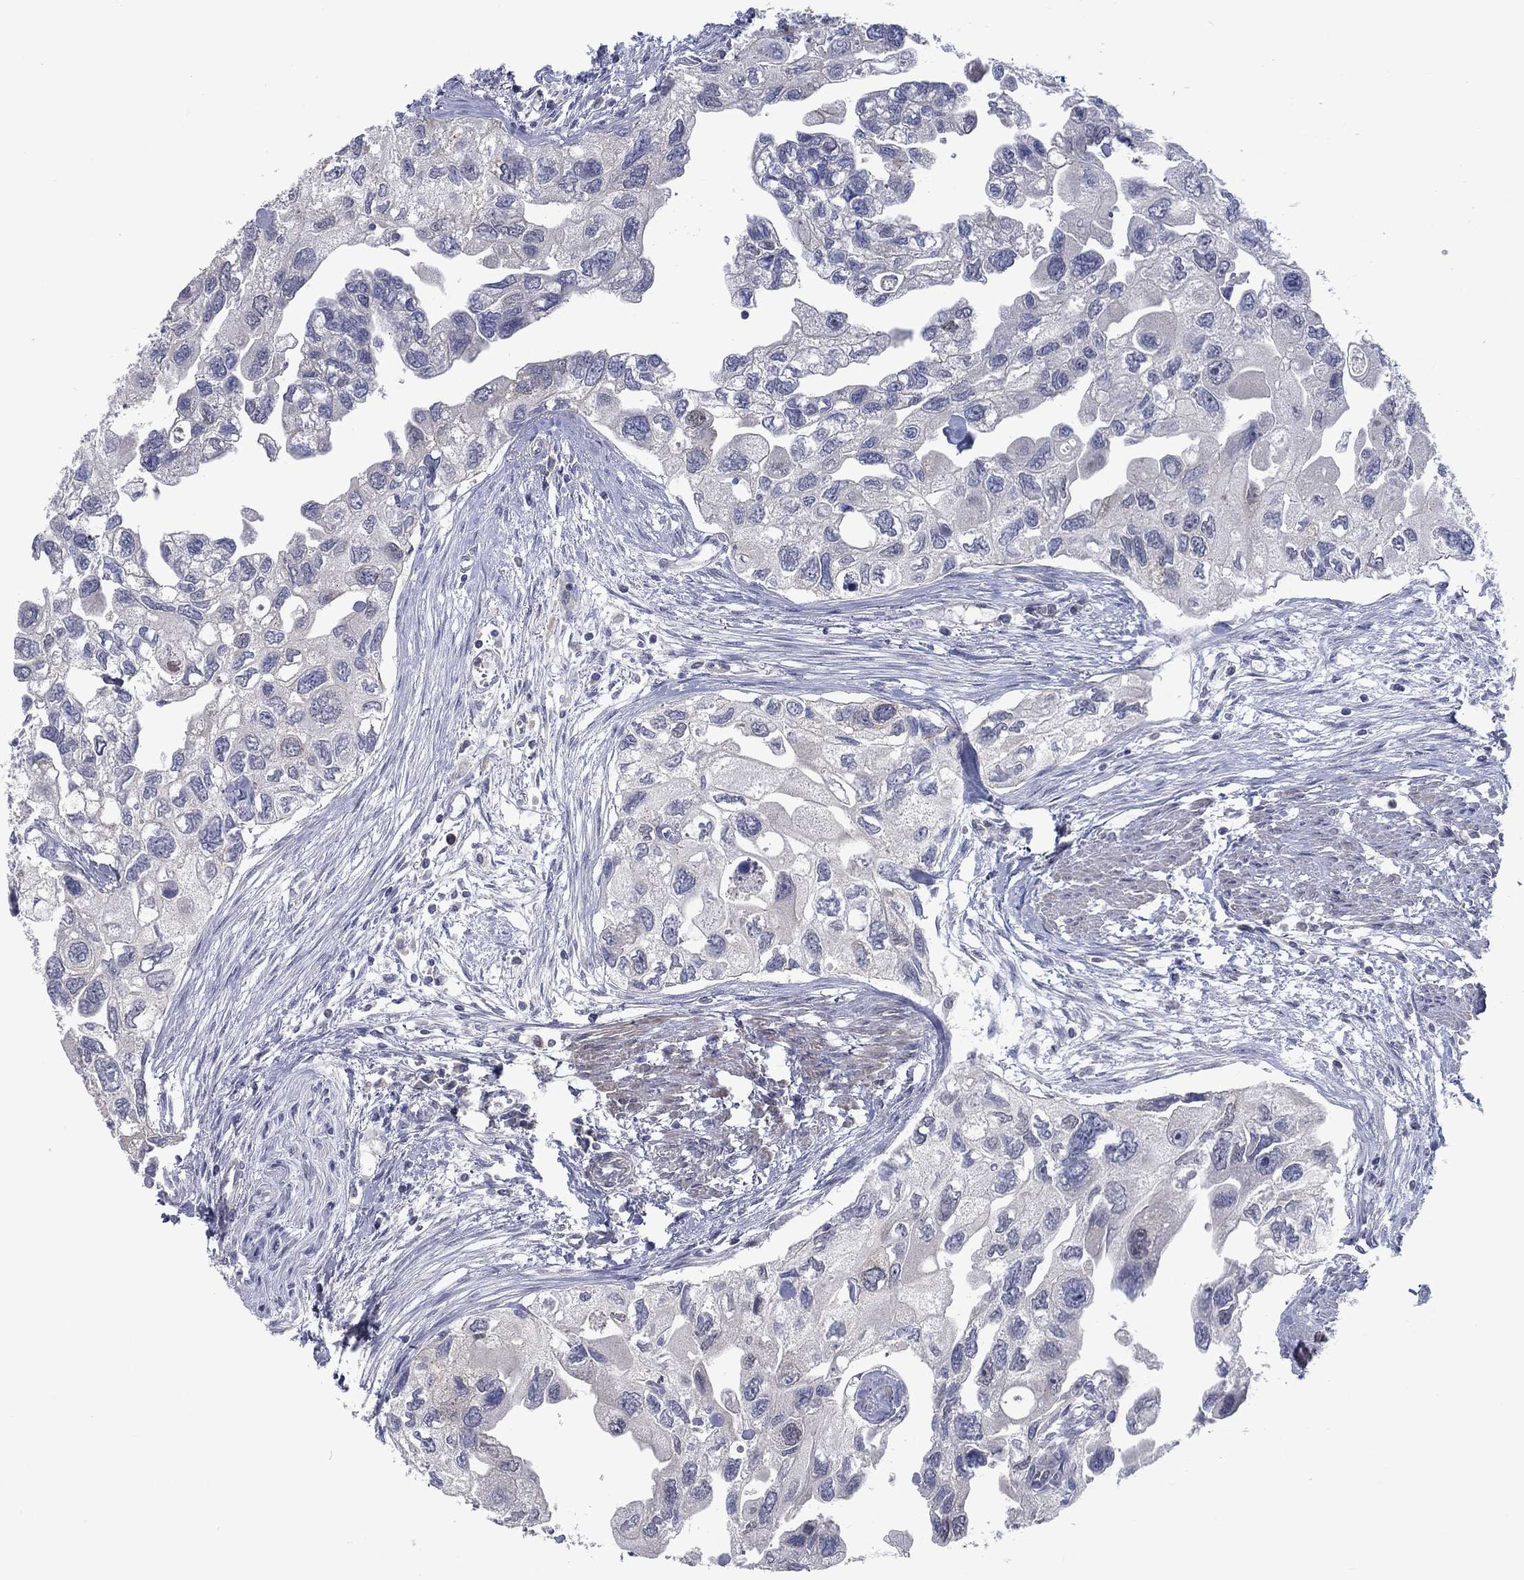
{"staining": {"intensity": "weak", "quantity": "<25%", "location": "cytoplasmic/membranous"}, "tissue": "urothelial cancer", "cell_type": "Tumor cells", "image_type": "cancer", "snomed": [{"axis": "morphology", "description": "Urothelial carcinoma, High grade"}, {"axis": "topography", "description": "Urinary bladder"}], "caption": "Tumor cells show no significant protein expression in high-grade urothelial carcinoma.", "gene": "KIF15", "patient": {"sex": "male", "age": 59}}